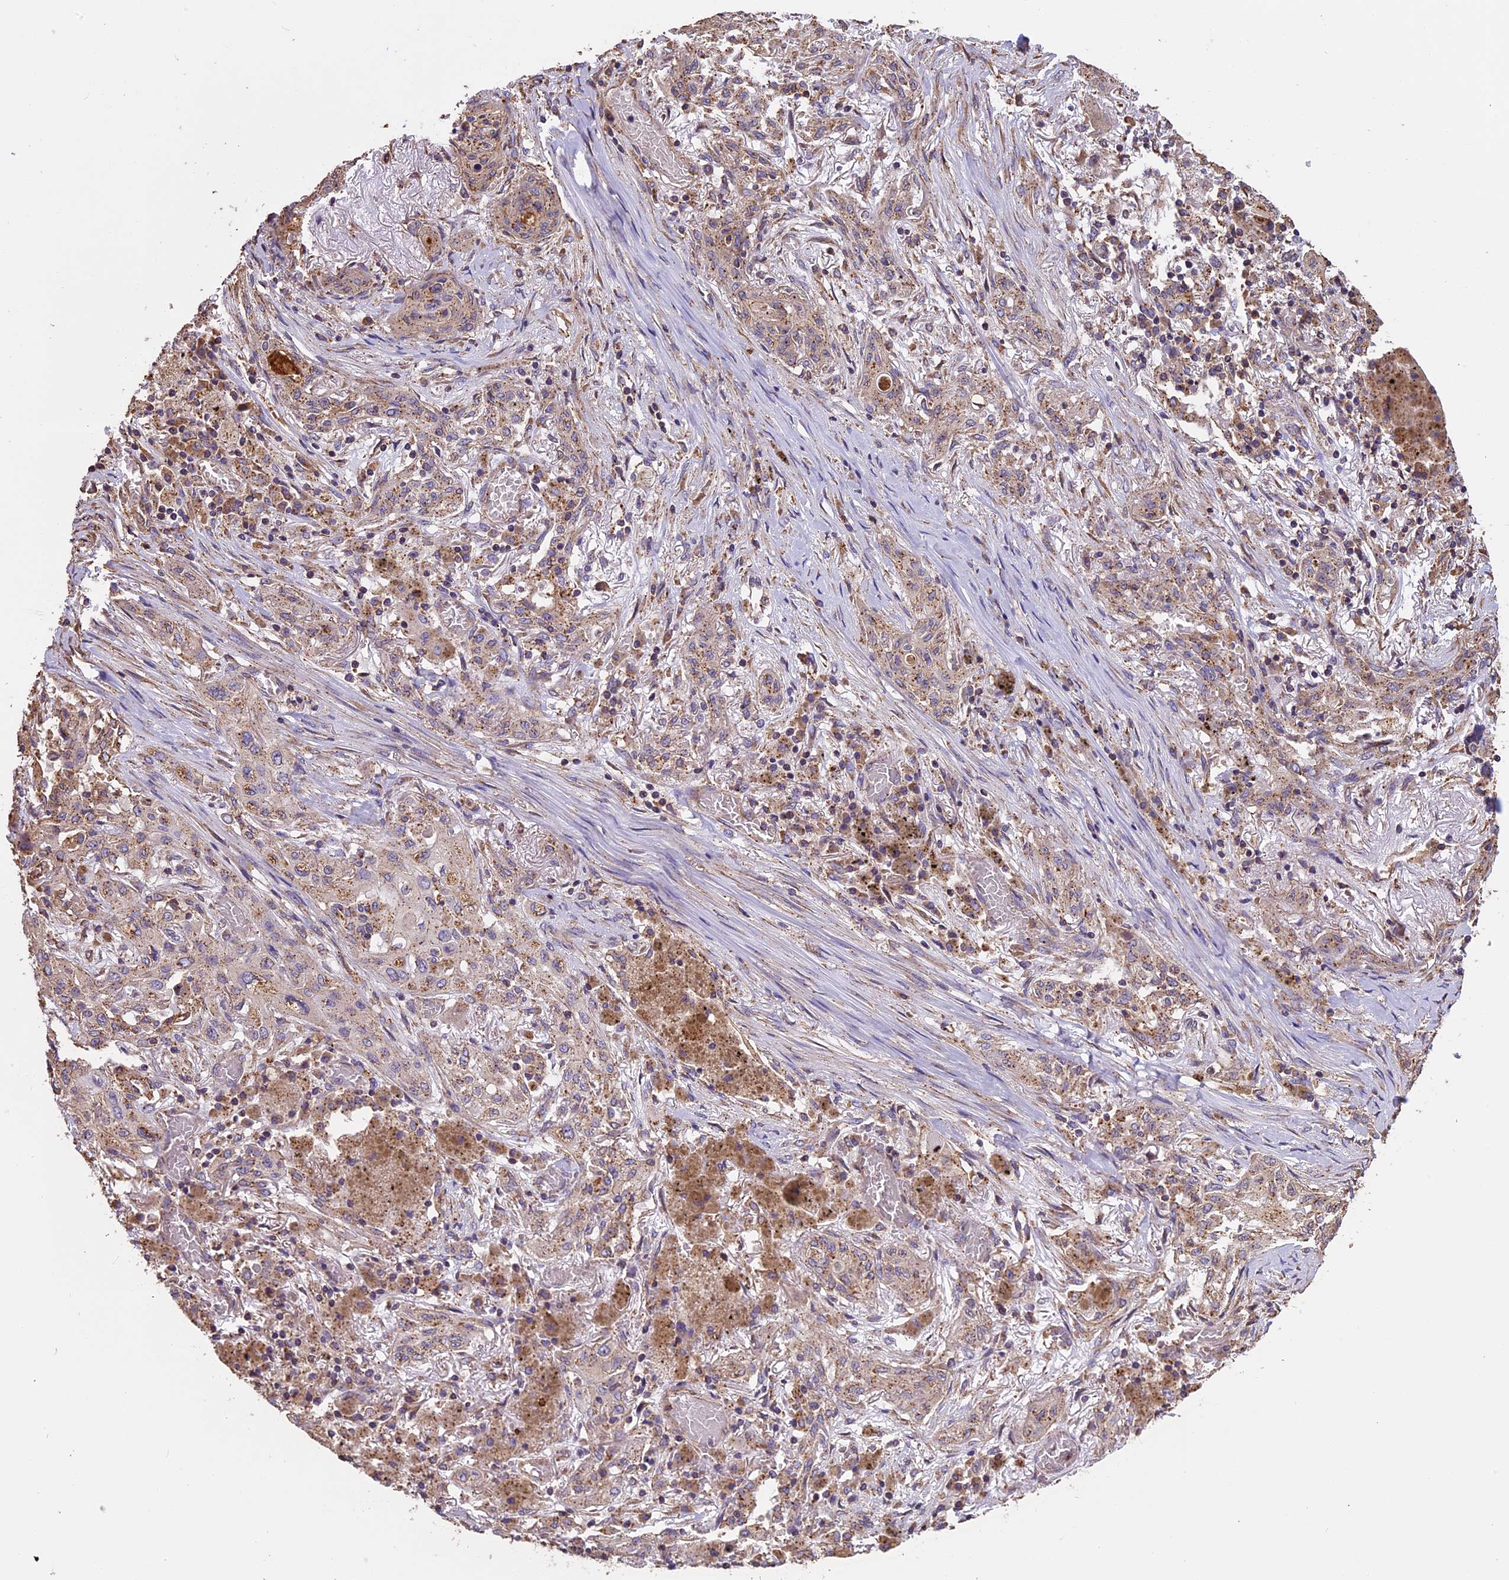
{"staining": {"intensity": "weak", "quantity": "<25%", "location": "cytoplasmic/membranous"}, "tissue": "lung cancer", "cell_type": "Tumor cells", "image_type": "cancer", "snomed": [{"axis": "morphology", "description": "Squamous cell carcinoma, NOS"}, {"axis": "topography", "description": "Lung"}], "caption": "IHC micrograph of neoplastic tissue: human lung cancer (squamous cell carcinoma) stained with DAB displays no significant protein staining in tumor cells.", "gene": "CHMP2A", "patient": {"sex": "female", "age": 47}}